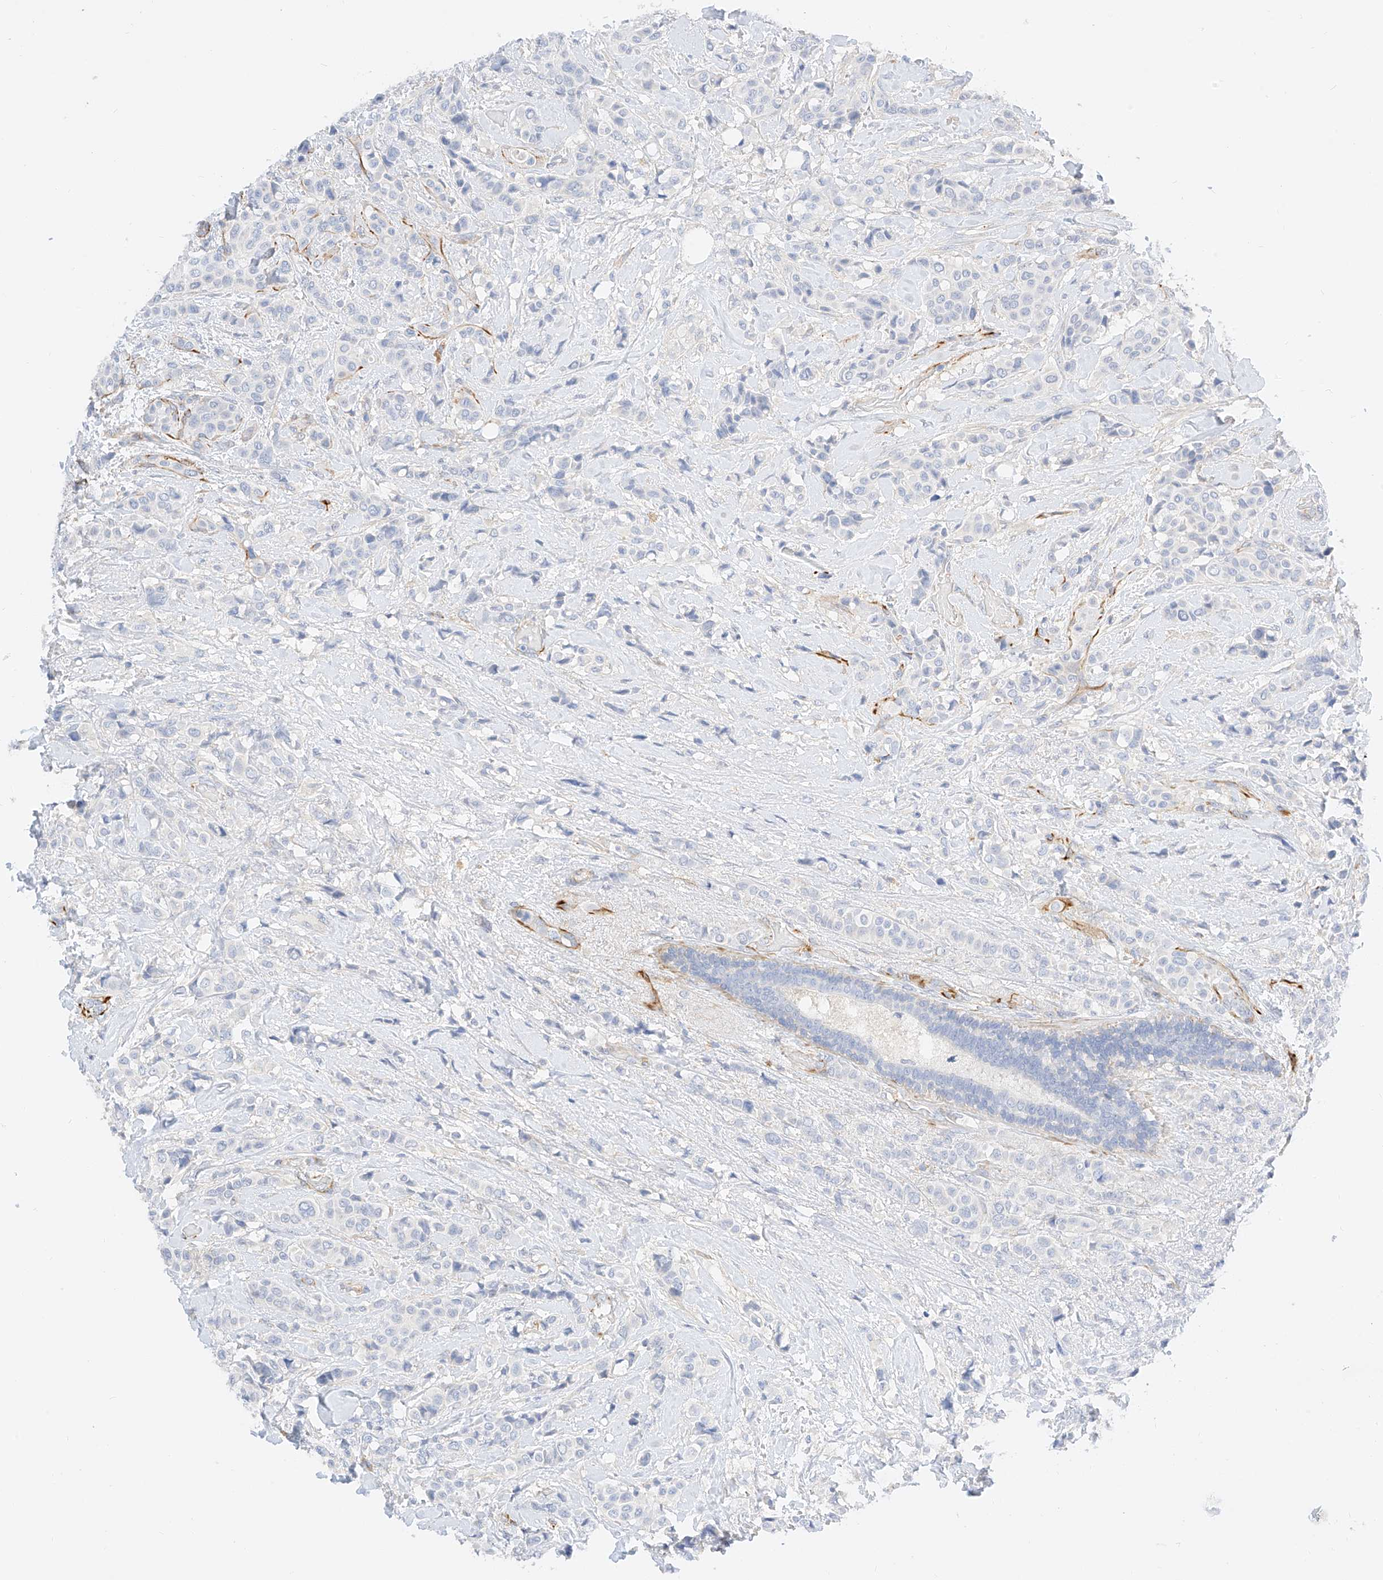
{"staining": {"intensity": "negative", "quantity": "none", "location": "none"}, "tissue": "breast cancer", "cell_type": "Tumor cells", "image_type": "cancer", "snomed": [{"axis": "morphology", "description": "Lobular carcinoma"}, {"axis": "topography", "description": "Breast"}], "caption": "DAB immunohistochemical staining of breast cancer (lobular carcinoma) demonstrates no significant staining in tumor cells.", "gene": "CDCP2", "patient": {"sex": "female", "age": 51}}